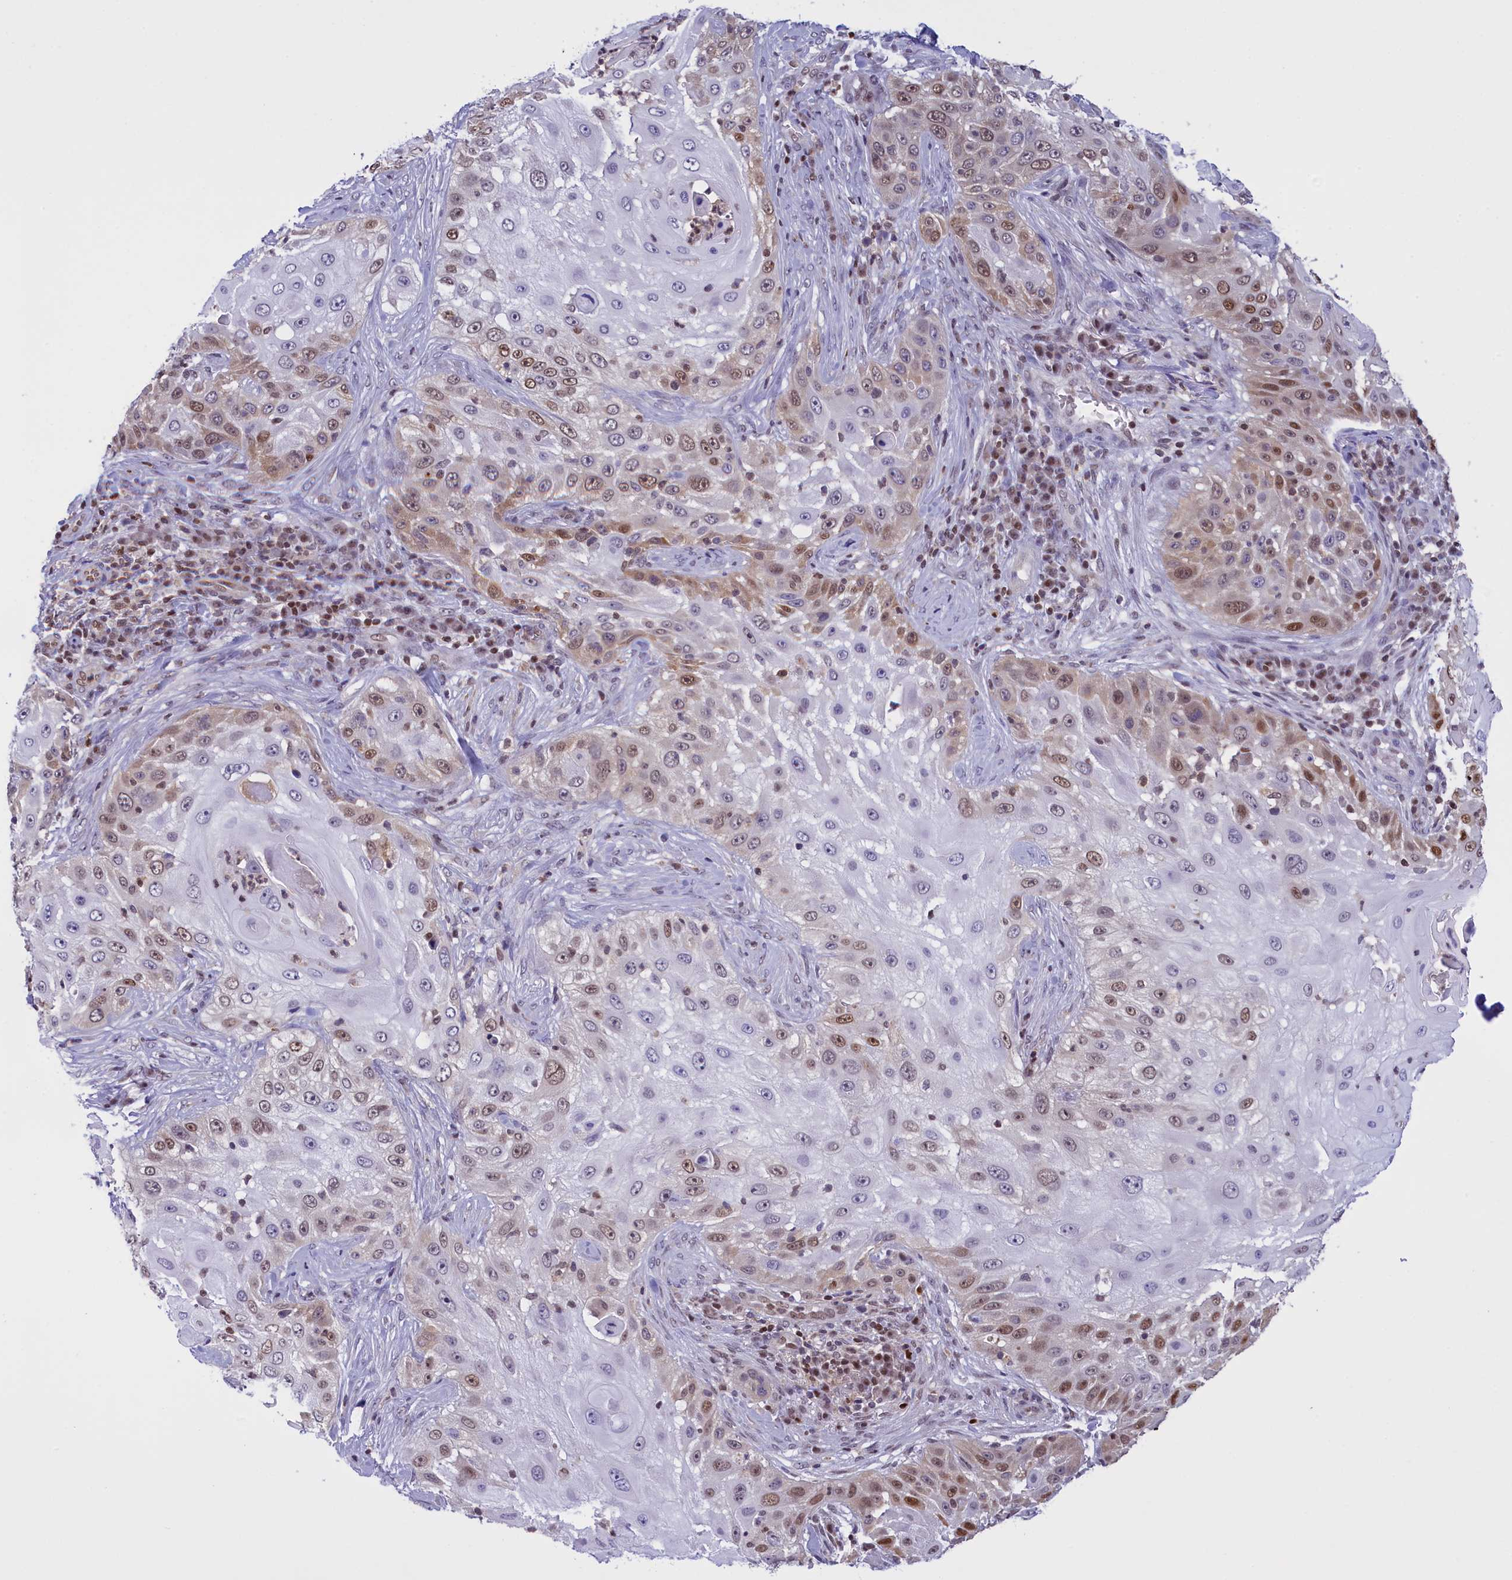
{"staining": {"intensity": "moderate", "quantity": "25%-75%", "location": "nuclear"}, "tissue": "skin cancer", "cell_type": "Tumor cells", "image_type": "cancer", "snomed": [{"axis": "morphology", "description": "Squamous cell carcinoma, NOS"}, {"axis": "topography", "description": "Skin"}], "caption": "Immunohistochemical staining of skin squamous cell carcinoma displays medium levels of moderate nuclear positivity in about 25%-75% of tumor cells.", "gene": "IZUMO2", "patient": {"sex": "female", "age": 44}}